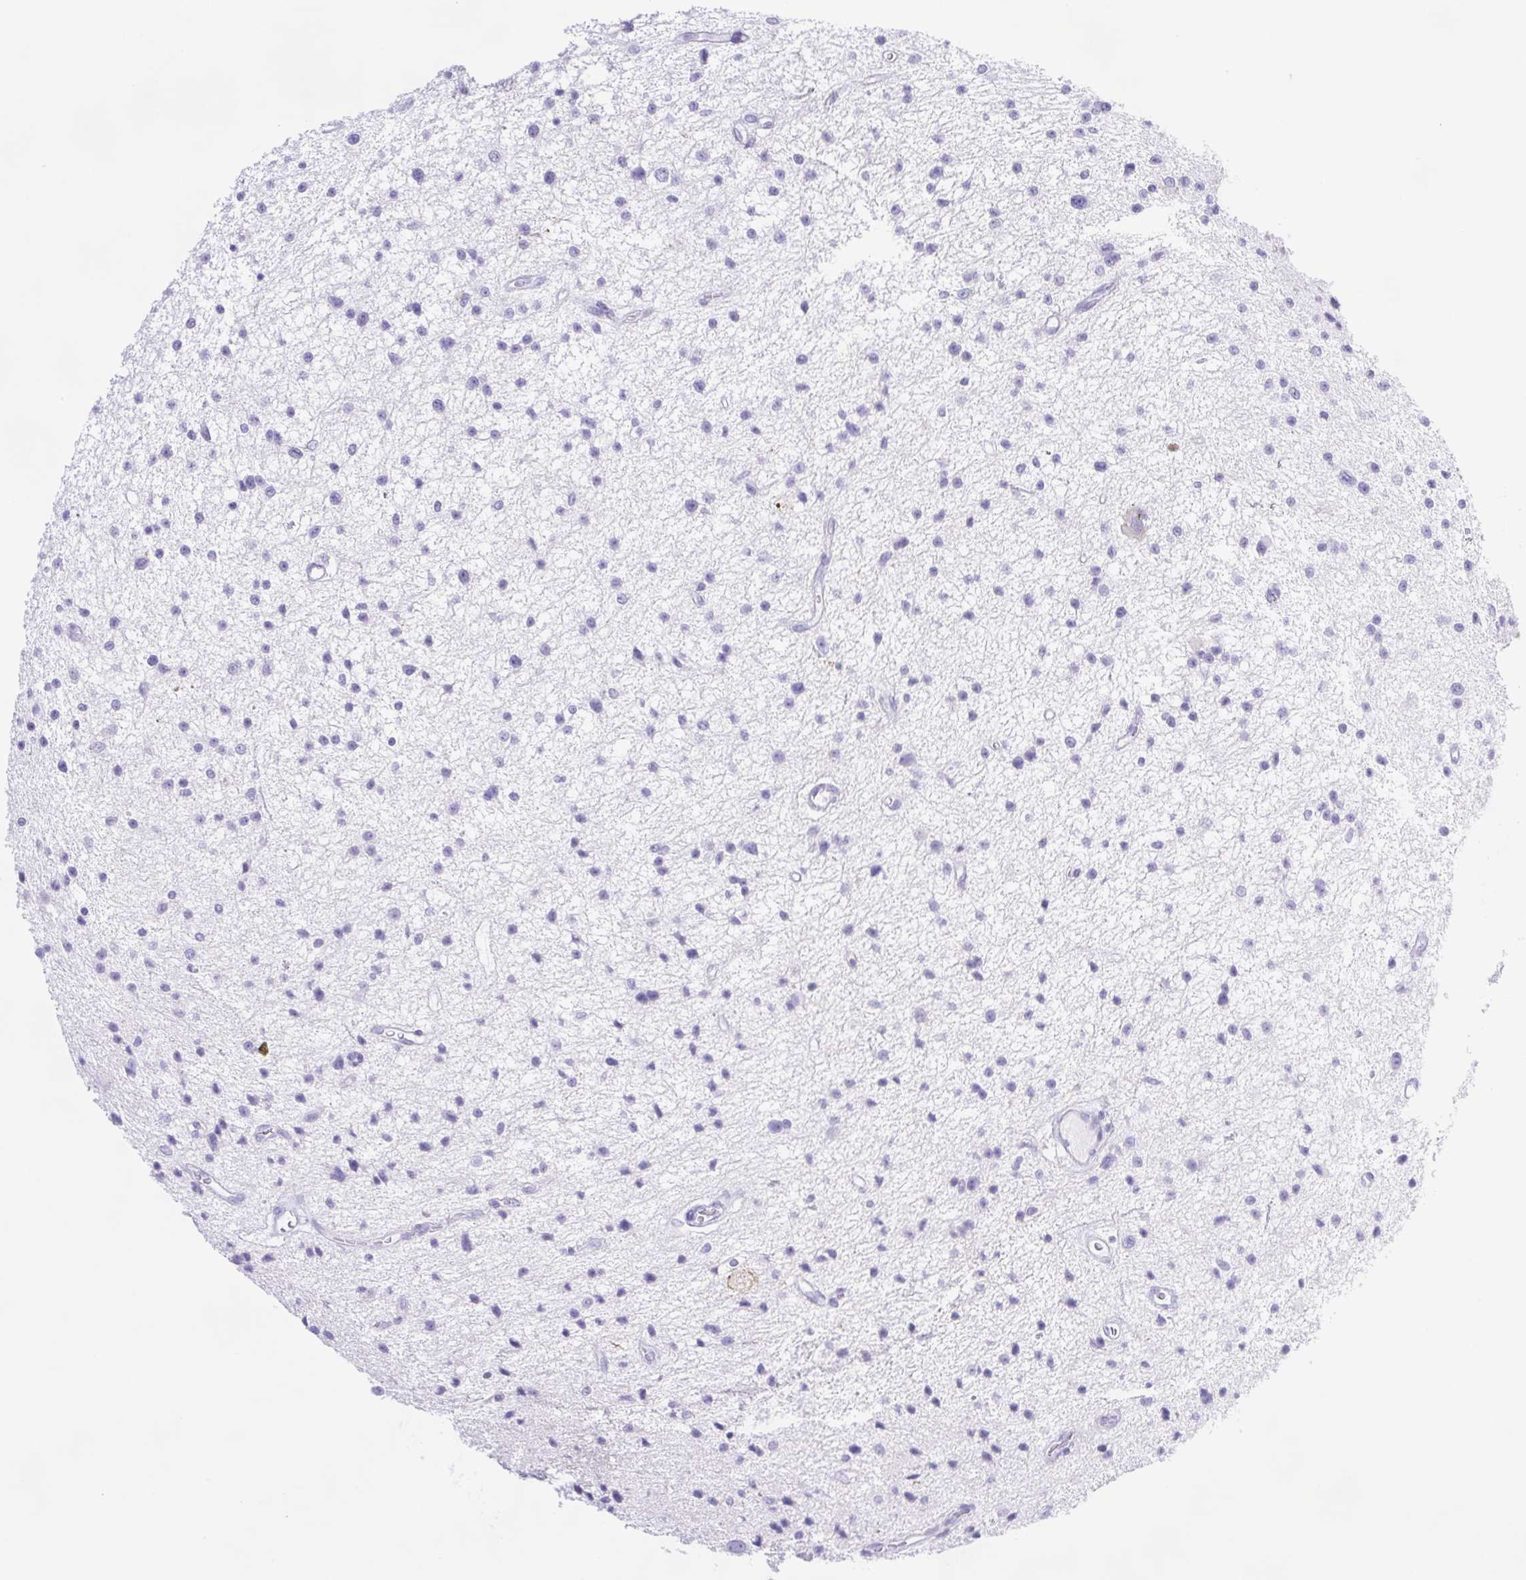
{"staining": {"intensity": "negative", "quantity": "none", "location": "none"}, "tissue": "glioma", "cell_type": "Tumor cells", "image_type": "cancer", "snomed": [{"axis": "morphology", "description": "Glioma, malignant, Low grade"}, {"axis": "topography", "description": "Brain"}], "caption": "A micrograph of glioma stained for a protein displays no brown staining in tumor cells. Brightfield microscopy of immunohistochemistry stained with DAB (brown) and hematoxylin (blue), captured at high magnification.", "gene": "SYNPR", "patient": {"sex": "male", "age": 43}}